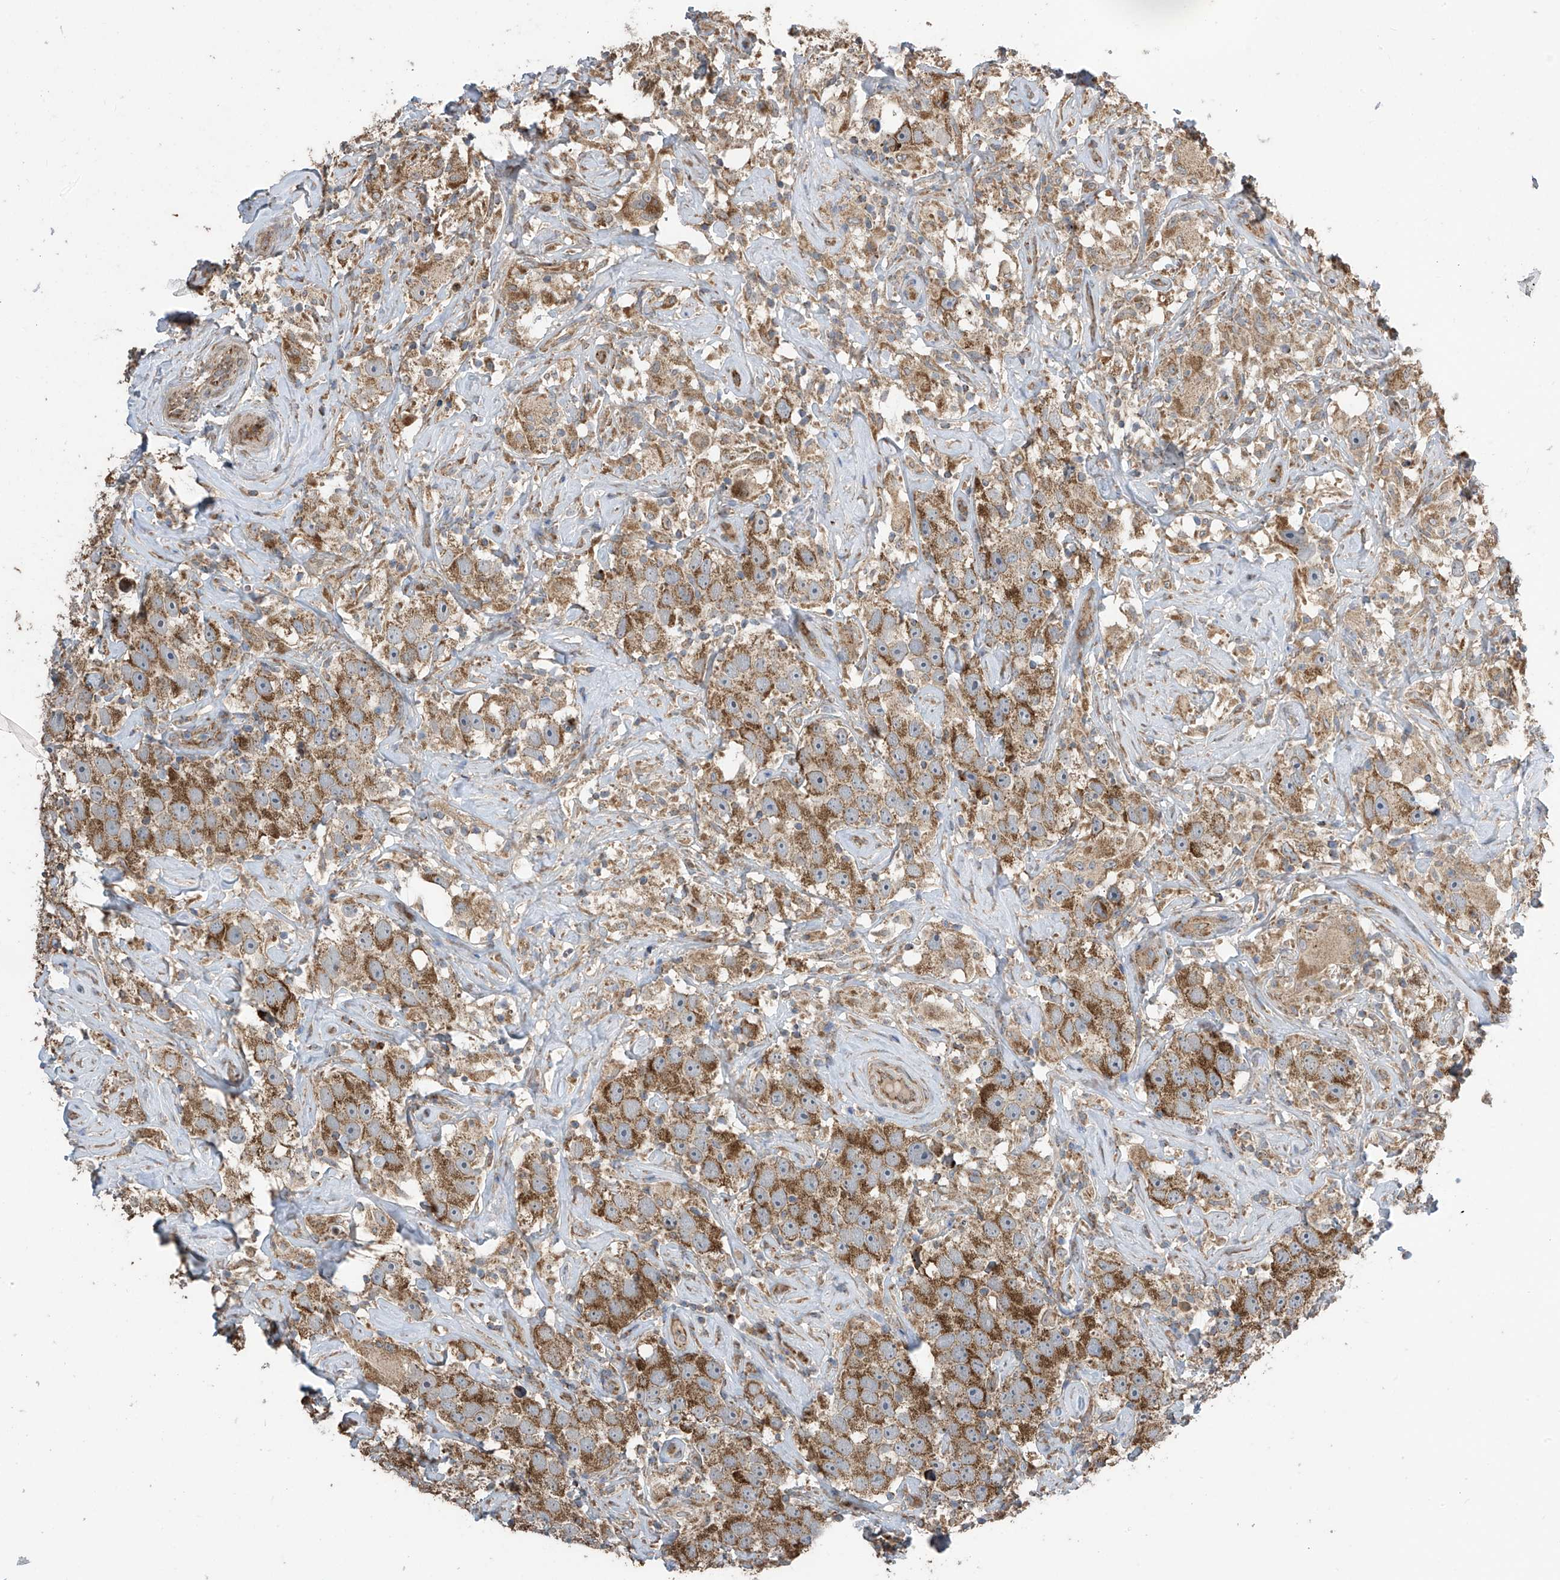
{"staining": {"intensity": "moderate", "quantity": ">75%", "location": "cytoplasmic/membranous"}, "tissue": "testis cancer", "cell_type": "Tumor cells", "image_type": "cancer", "snomed": [{"axis": "morphology", "description": "Seminoma, NOS"}, {"axis": "topography", "description": "Testis"}], "caption": "Immunohistochemical staining of human testis seminoma demonstrates moderate cytoplasmic/membranous protein staining in about >75% of tumor cells.", "gene": "PNPT1", "patient": {"sex": "male", "age": 49}}